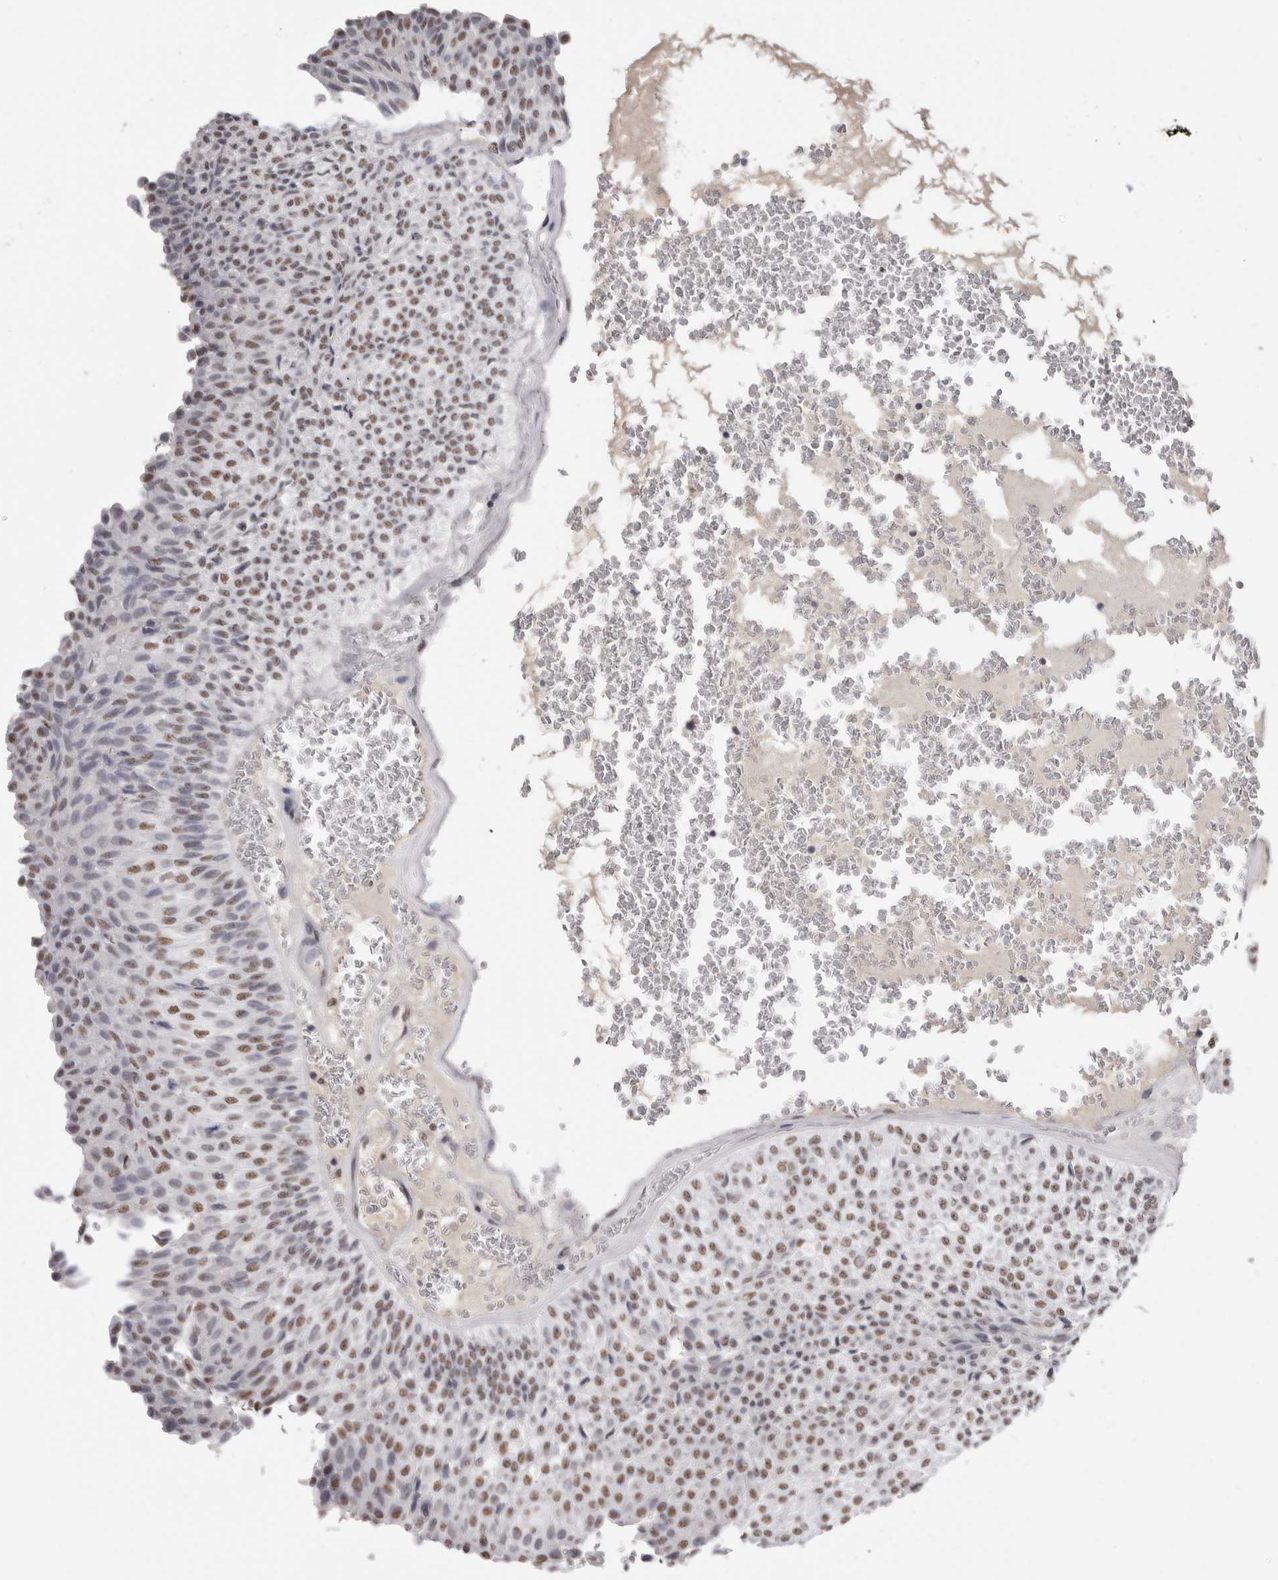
{"staining": {"intensity": "moderate", "quantity": ">75%", "location": "nuclear"}, "tissue": "urothelial cancer", "cell_type": "Tumor cells", "image_type": "cancer", "snomed": [{"axis": "morphology", "description": "Urothelial carcinoma, Low grade"}, {"axis": "topography", "description": "Urinary bladder"}], "caption": "Protein staining of urothelial cancer tissue displays moderate nuclear staining in approximately >75% of tumor cells. (DAB (3,3'-diaminobenzidine) IHC, brown staining for protein, blue staining for nuclei).", "gene": "SCAF4", "patient": {"sex": "male", "age": 78}}